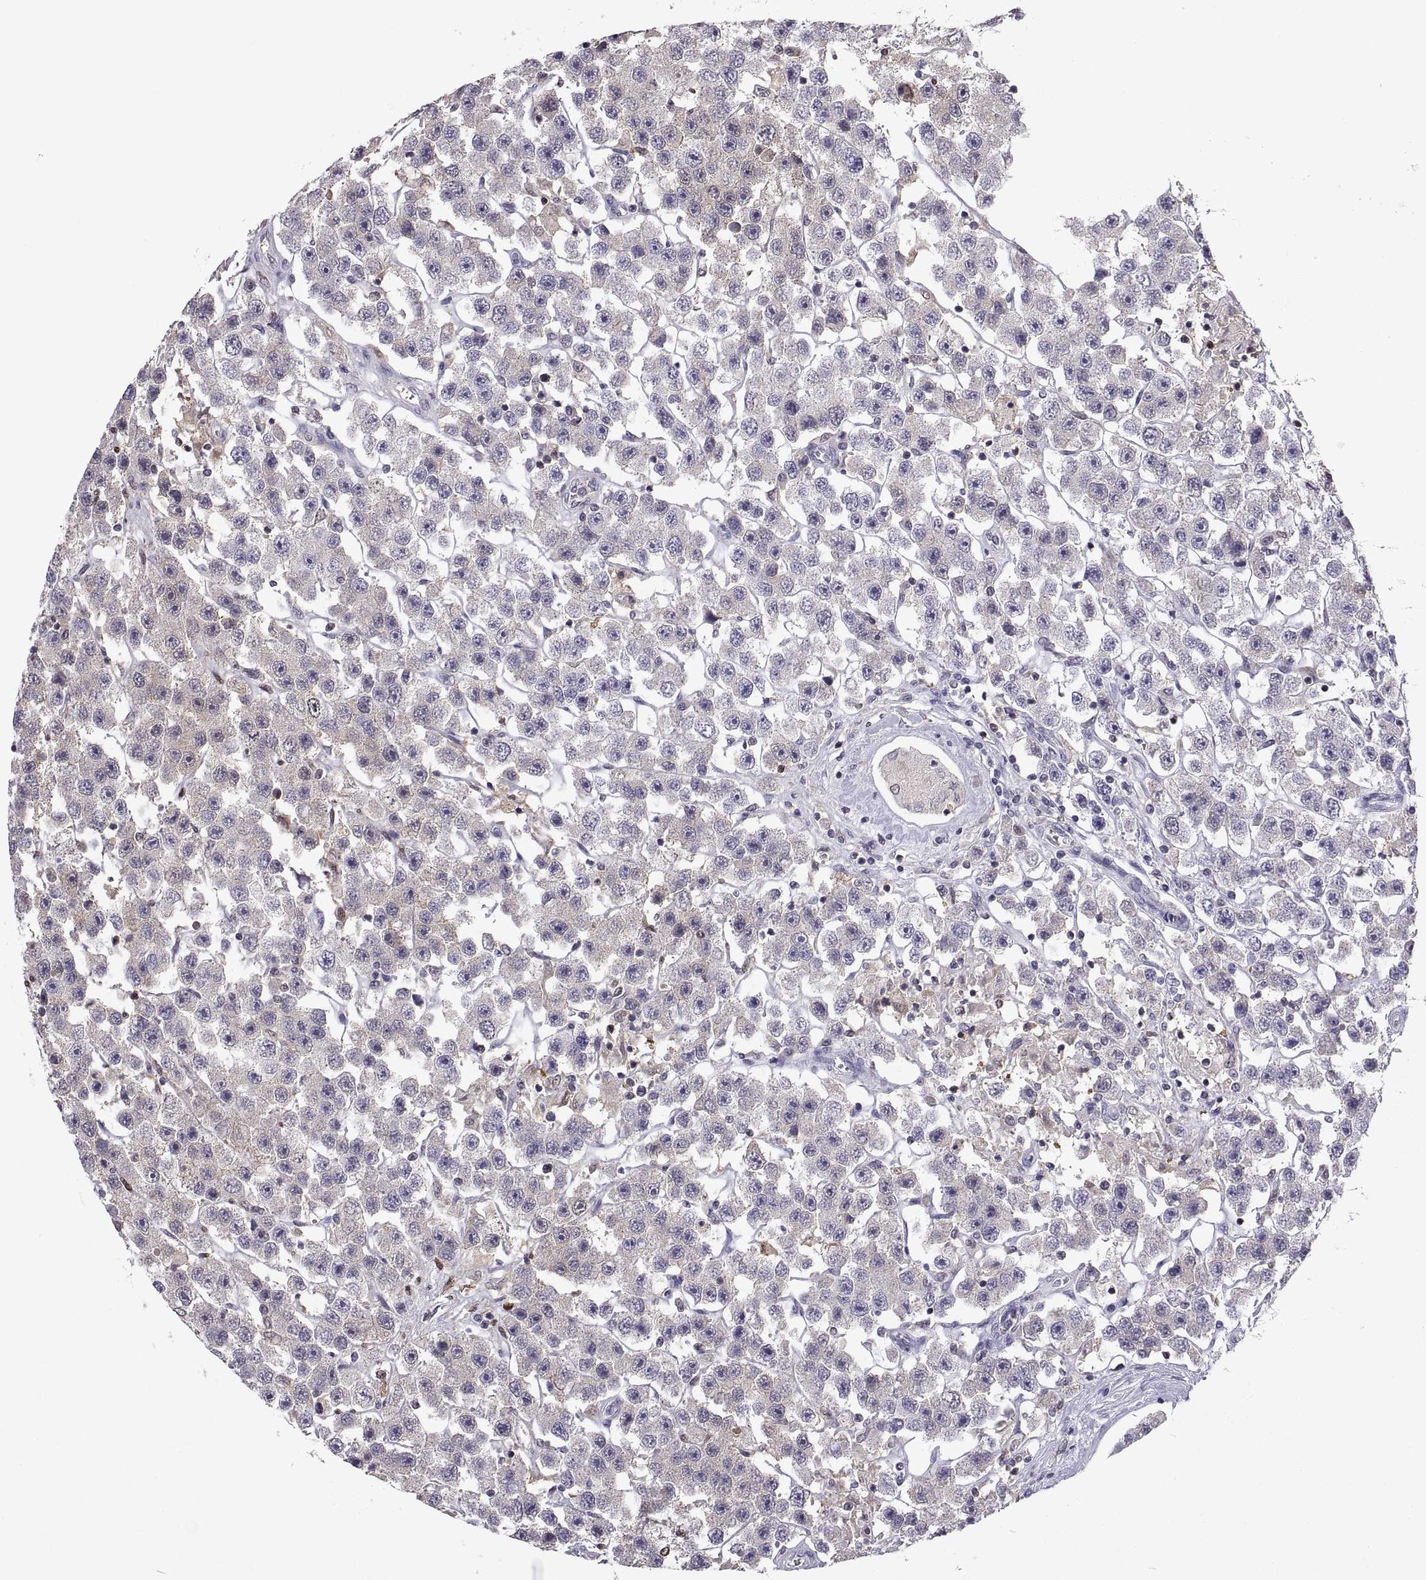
{"staining": {"intensity": "negative", "quantity": "none", "location": "none"}, "tissue": "testis cancer", "cell_type": "Tumor cells", "image_type": "cancer", "snomed": [{"axis": "morphology", "description": "Seminoma, NOS"}, {"axis": "topography", "description": "Testis"}], "caption": "Photomicrograph shows no significant protein positivity in tumor cells of seminoma (testis).", "gene": "FGF9", "patient": {"sex": "male", "age": 45}}